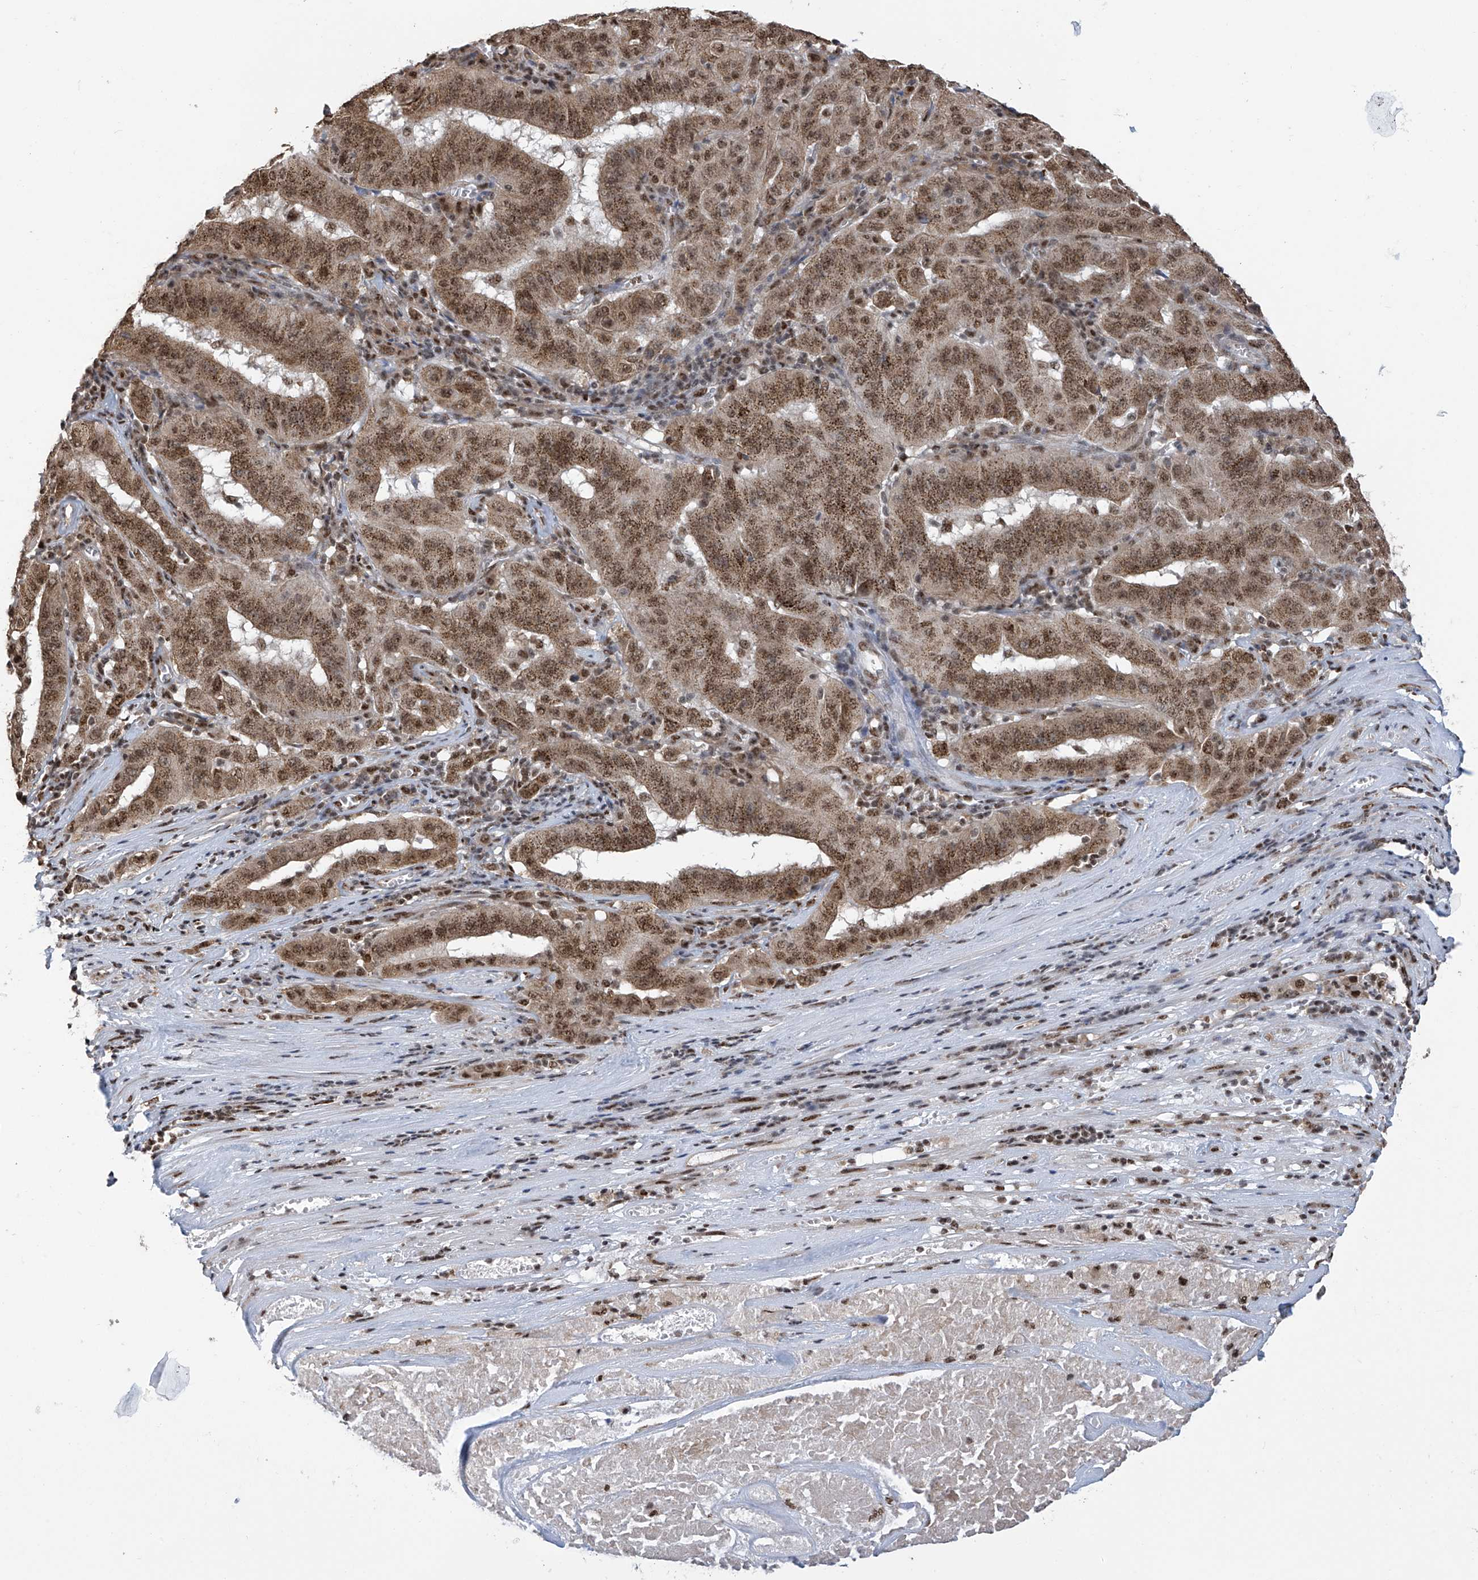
{"staining": {"intensity": "moderate", "quantity": ">75%", "location": "cytoplasmic/membranous,nuclear"}, "tissue": "pancreatic cancer", "cell_type": "Tumor cells", "image_type": "cancer", "snomed": [{"axis": "morphology", "description": "Adenocarcinoma, NOS"}, {"axis": "topography", "description": "Pancreas"}], "caption": "There is medium levels of moderate cytoplasmic/membranous and nuclear positivity in tumor cells of pancreatic cancer (adenocarcinoma), as demonstrated by immunohistochemical staining (brown color).", "gene": "APLF", "patient": {"sex": "male", "age": 63}}